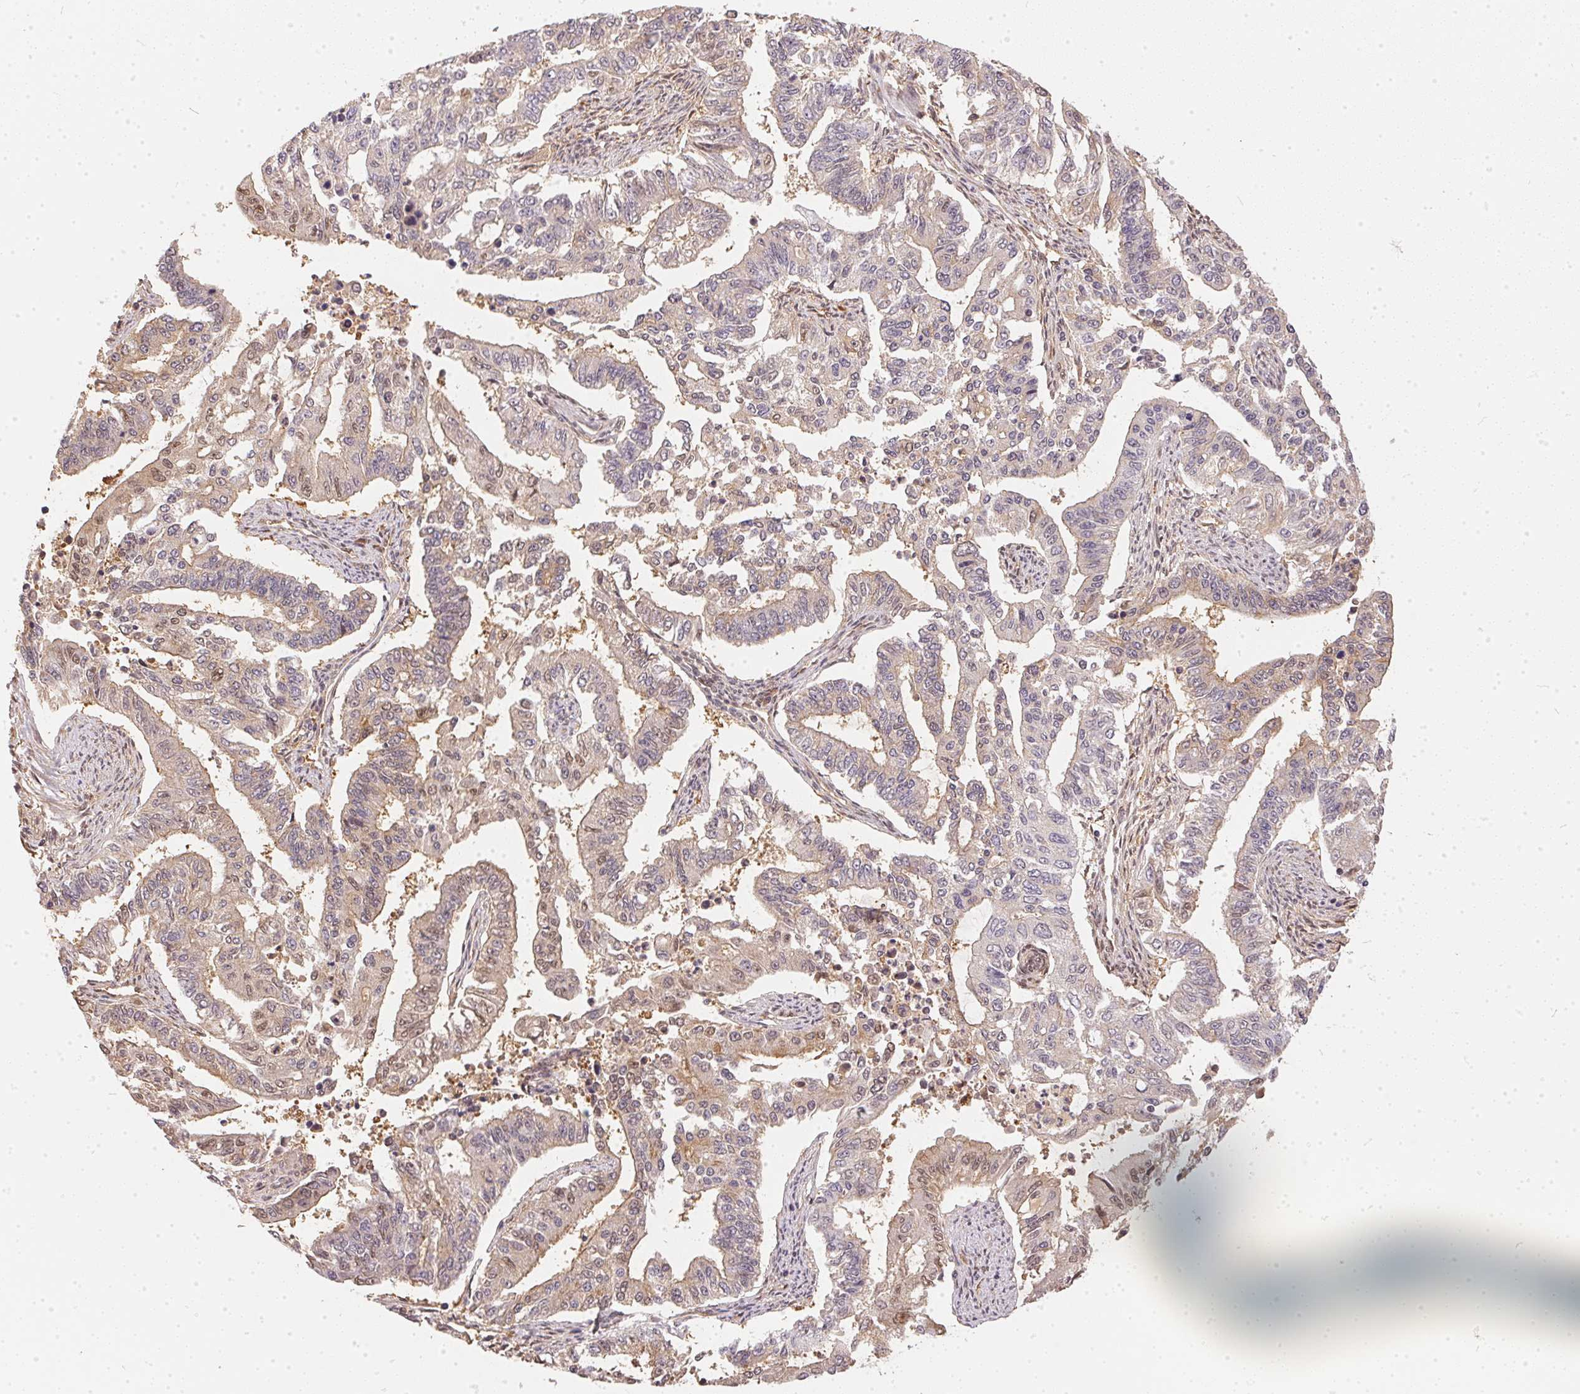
{"staining": {"intensity": "weak", "quantity": "25%-75%", "location": "cytoplasmic/membranous"}, "tissue": "endometrial cancer", "cell_type": "Tumor cells", "image_type": "cancer", "snomed": [{"axis": "morphology", "description": "Adenocarcinoma, NOS"}, {"axis": "topography", "description": "Uterus"}], "caption": "Endometrial cancer (adenocarcinoma) stained for a protein reveals weak cytoplasmic/membranous positivity in tumor cells.", "gene": "BLMH", "patient": {"sex": "female", "age": 59}}